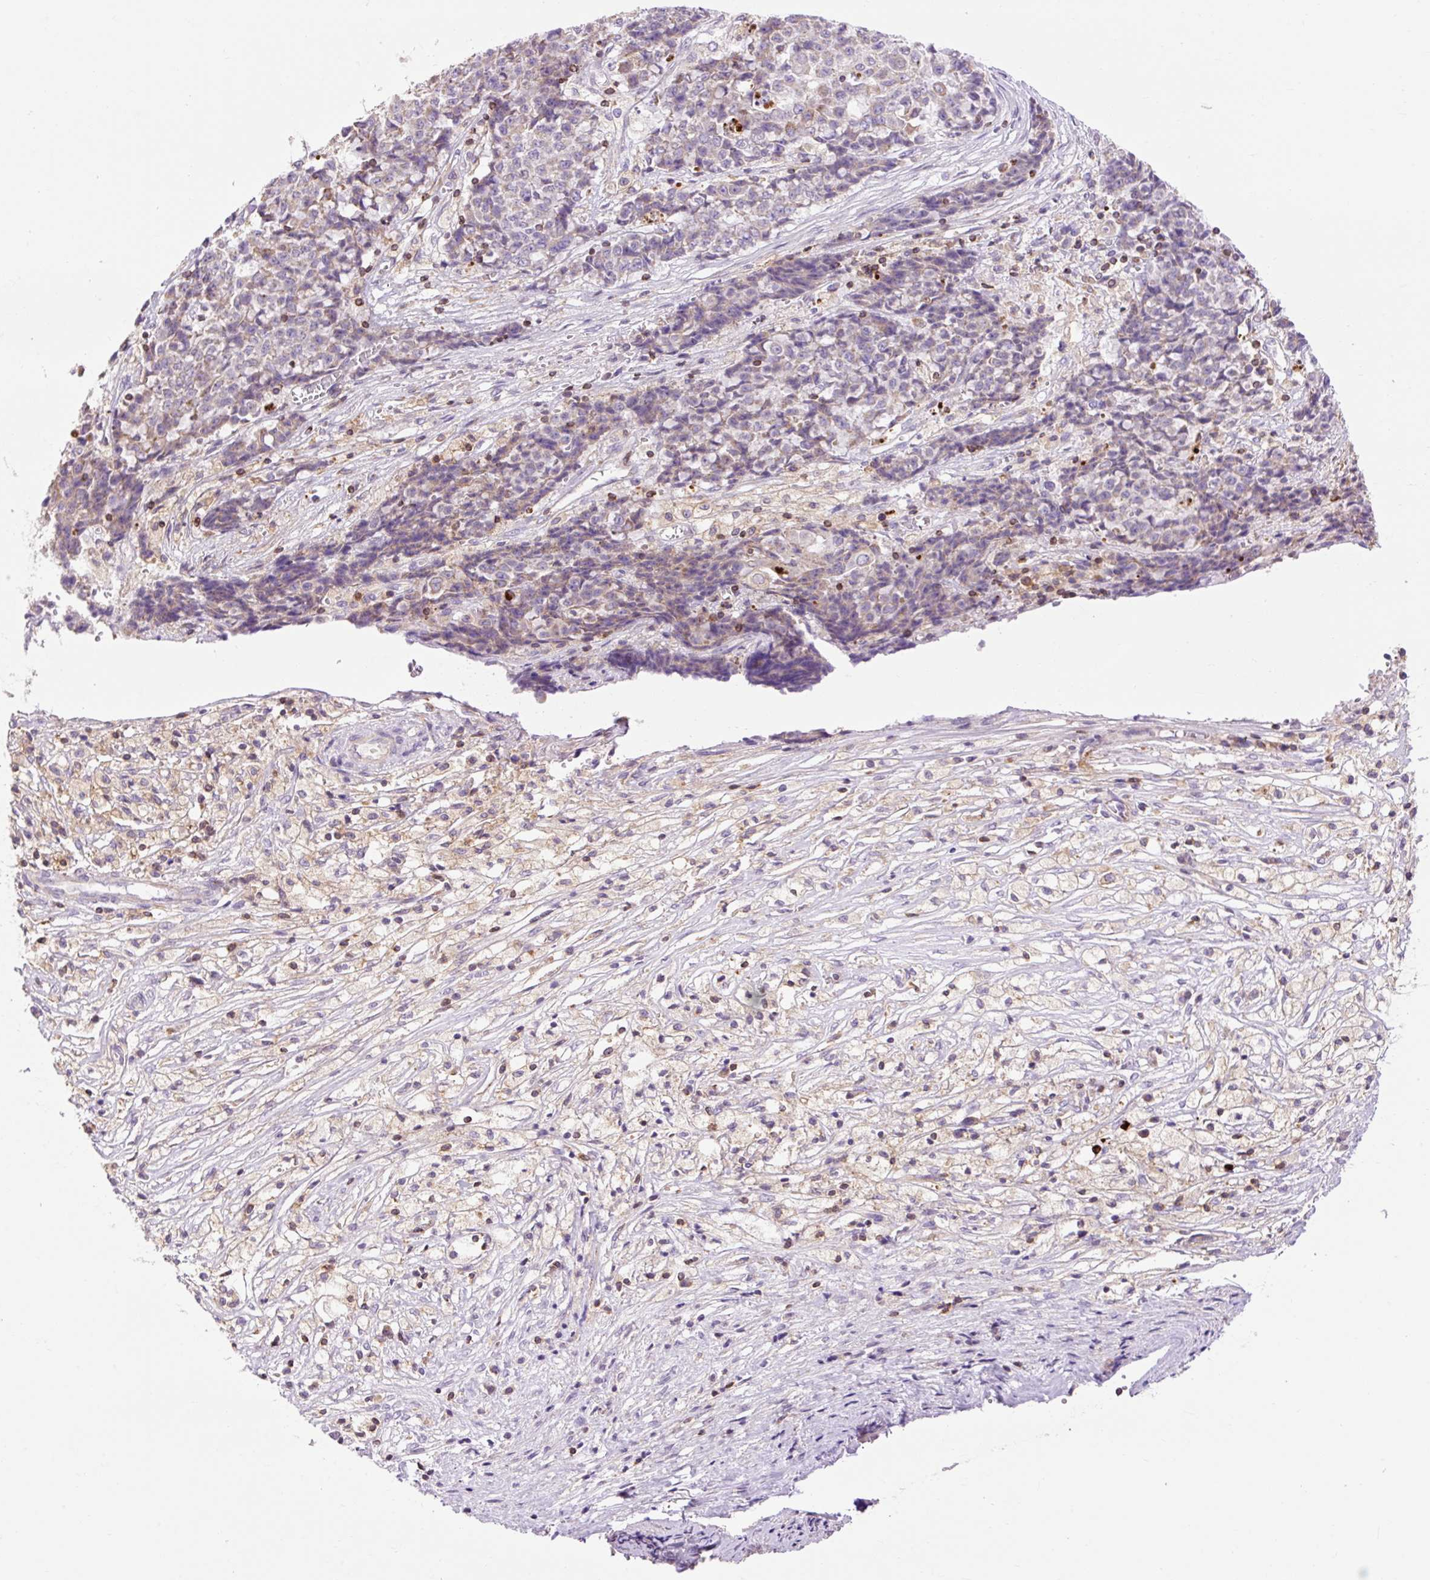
{"staining": {"intensity": "weak", "quantity": "<25%", "location": "cytoplasmic/membranous"}, "tissue": "ovarian cancer", "cell_type": "Tumor cells", "image_type": "cancer", "snomed": [{"axis": "morphology", "description": "Carcinoma, endometroid"}, {"axis": "topography", "description": "Ovary"}], "caption": "Human ovarian cancer stained for a protein using immunohistochemistry (IHC) displays no staining in tumor cells.", "gene": "CD83", "patient": {"sex": "female", "age": 42}}